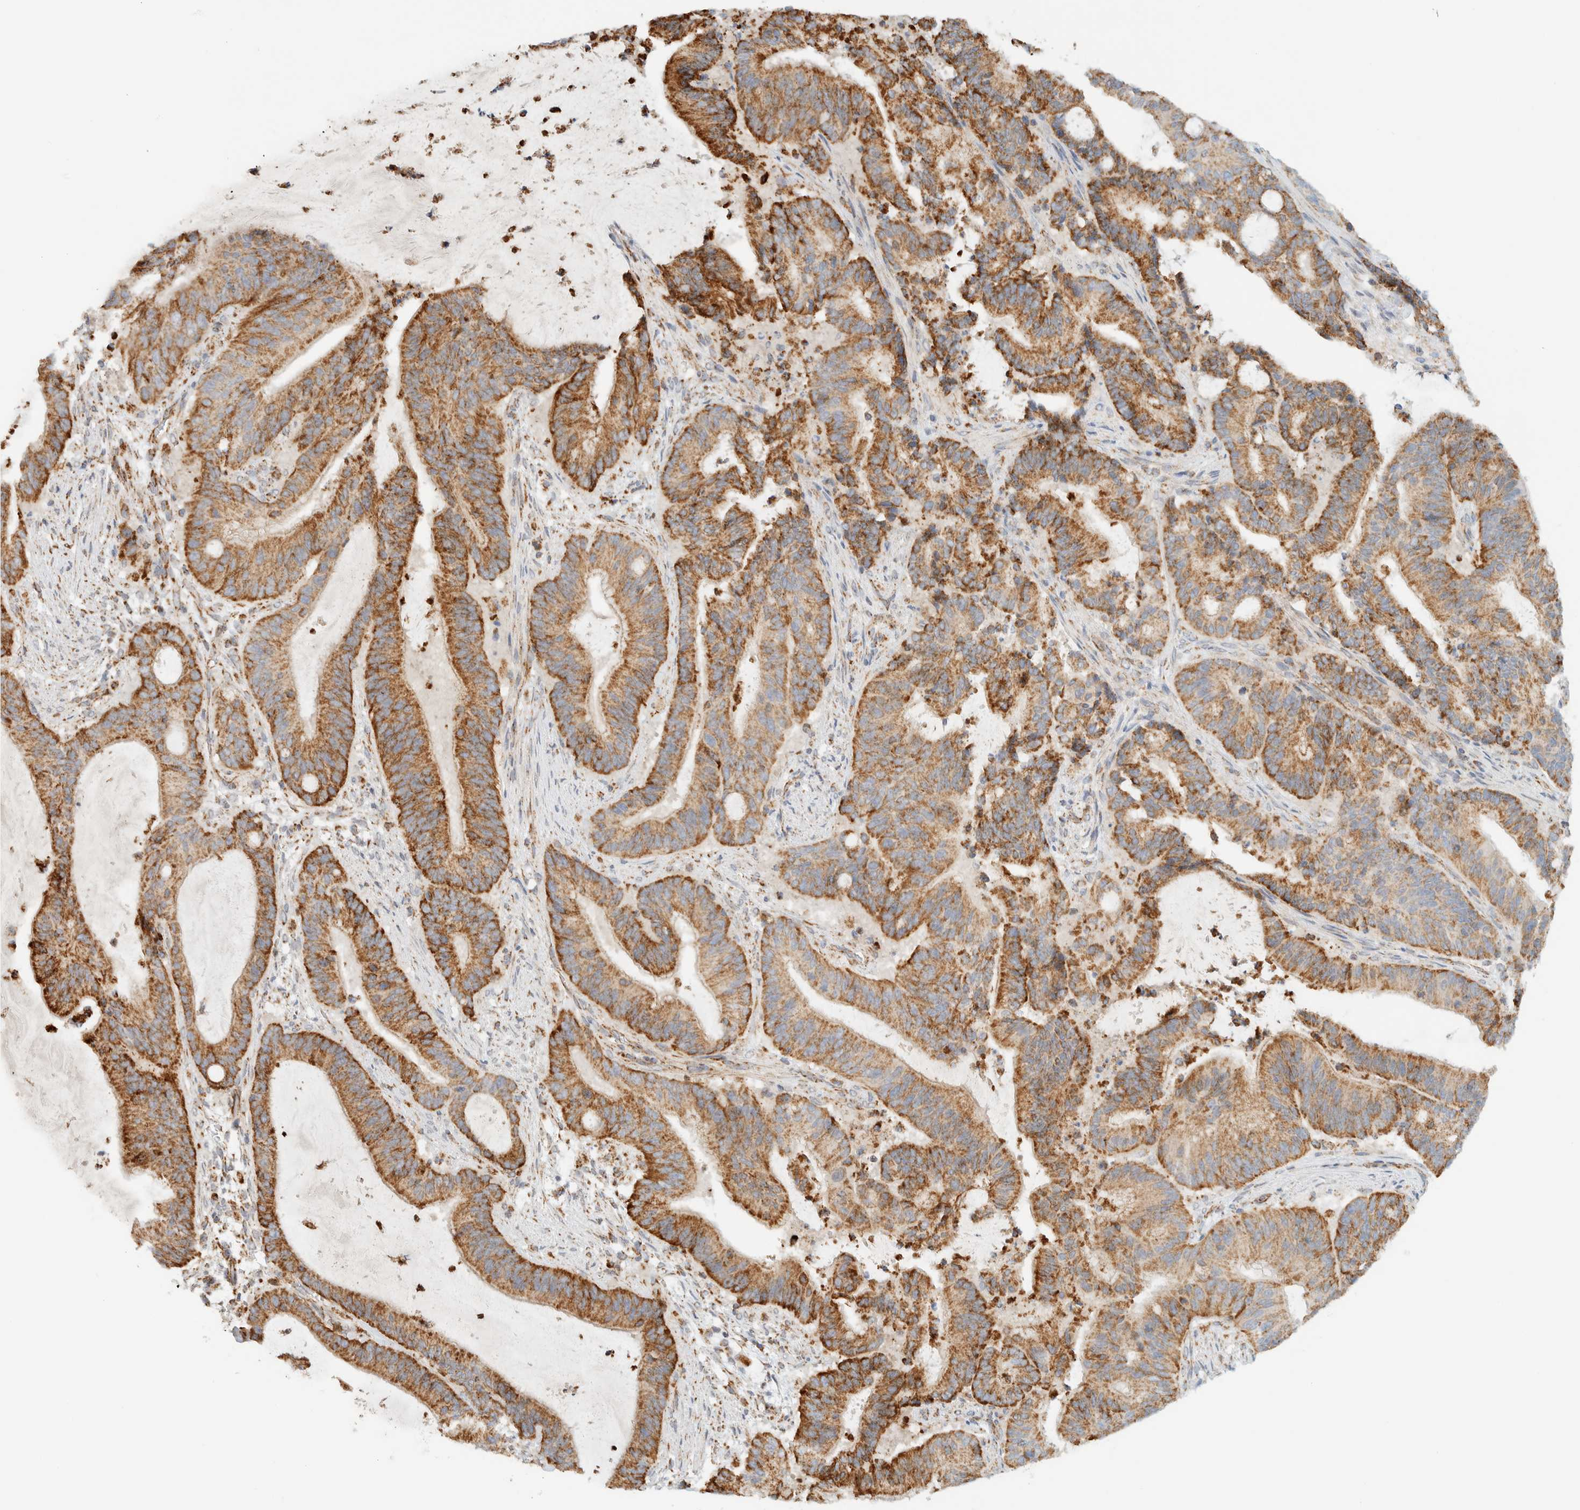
{"staining": {"intensity": "moderate", "quantity": ">75%", "location": "cytoplasmic/membranous"}, "tissue": "liver cancer", "cell_type": "Tumor cells", "image_type": "cancer", "snomed": [{"axis": "morphology", "description": "Normal tissue, NOS"}, {"axis": "morphology", "description": "Cholangiocarcinoma"}, {"axis": "topography", "description": "Liver"}, {"axis": "topography", "description": "Peripheral nerve tissue"}], "caption": "Human cholangiocarcinoma (liver) stained with a brown dye reveals moderate cytoplasmic/membranous positive positivity in about >75% of tumor cells.", "gene": "KIFAP3", "patient": {"sex": "female", "age": 73}}